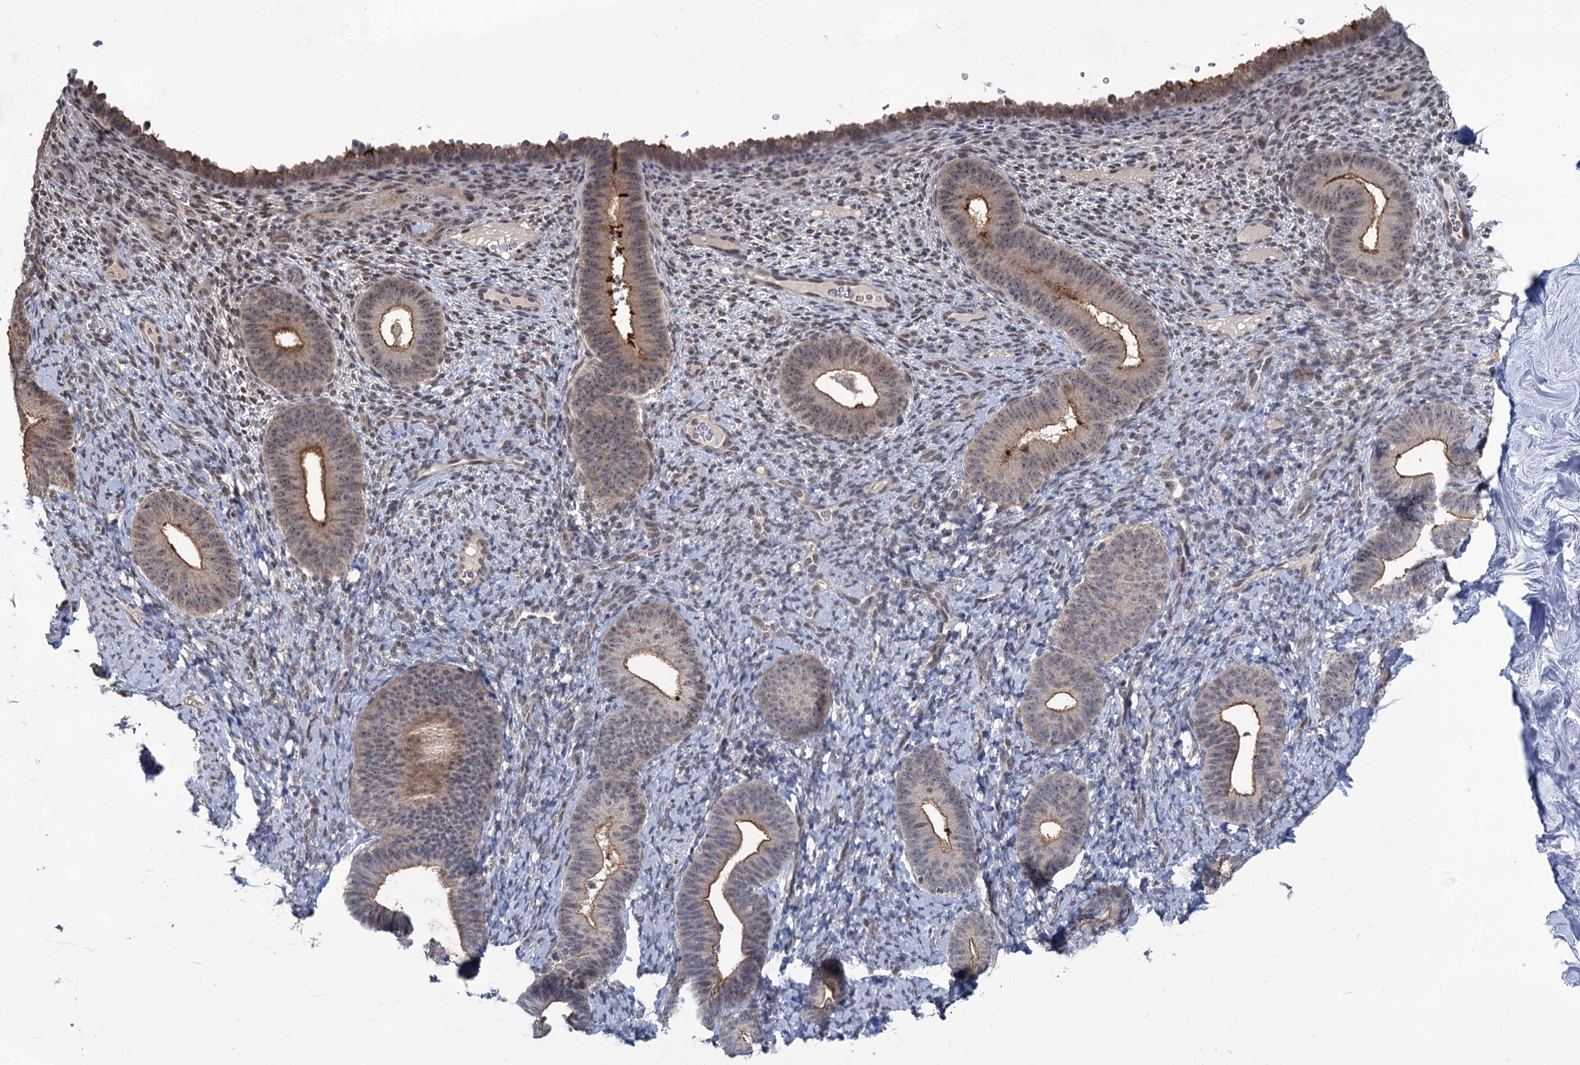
{"staining": {"intensity": "weak", "quantity": "<25%", "location": "cytoplasmic/membranous"}, "tissue": "endometrium", "cell_type": "Cells in endometrial stroma", "image_type": "normal", "snomed": [{"axis": "morphology", "description": "Normal tissue, NOS"}, {"axis": "topography", "description": "Endometrium"}], "caption": "Cells in endometrial stroma show no significant staining in unremarkable endometrium. Brightfield microscopy of immunohistochemistry (IHC) stained with DAB (brown) and hematoxylin (blue), captured at high magnification.", "gene": "TTC17", "patient": {"sex": "female", "age": 65}}